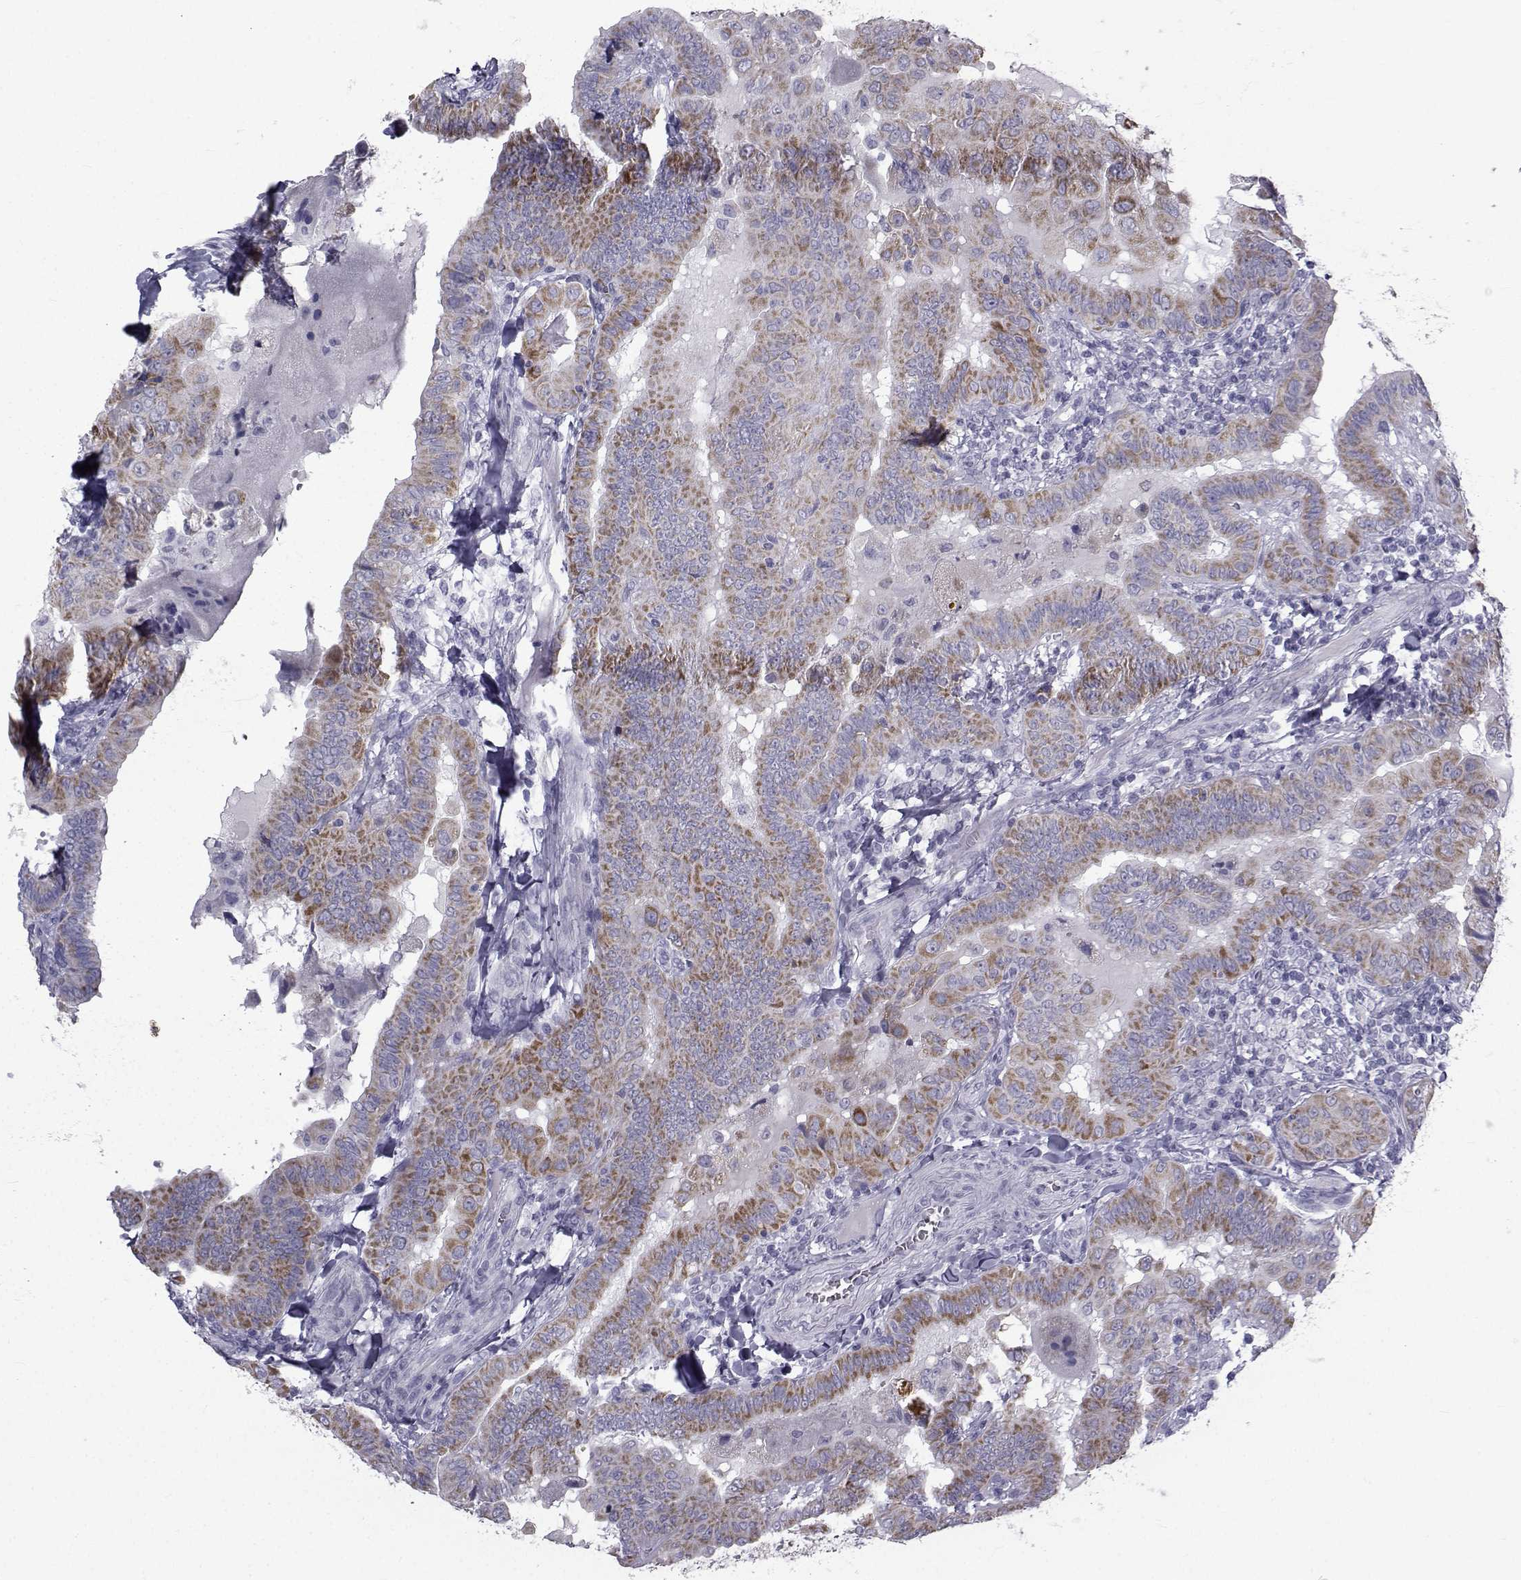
{"staining": {"intensity": "moderate", "quantity": ">75%", "location": "cytoplasmic/membranous"}, "tissue": "thyroid cancer", "cell_type": "Tumor cells", "image_type": "cancer", "snomed": [{"axis": "morphology", "description": "Papillary adenocarcinoma, NOS"}, {"axis": "topography", "description": "Thyroid gland"}], "caption": "Immunohistochemistry (IHC) (DAB (3,3'-diaminobenzidine)) staining of human papillary adenocarcinoma (thyroid) shows moderate cytoplasmic/membranous protein expression in about >75% of tumor cells.", "gene": "FDXR", "patient": {"sex": "female", "age": 37}}